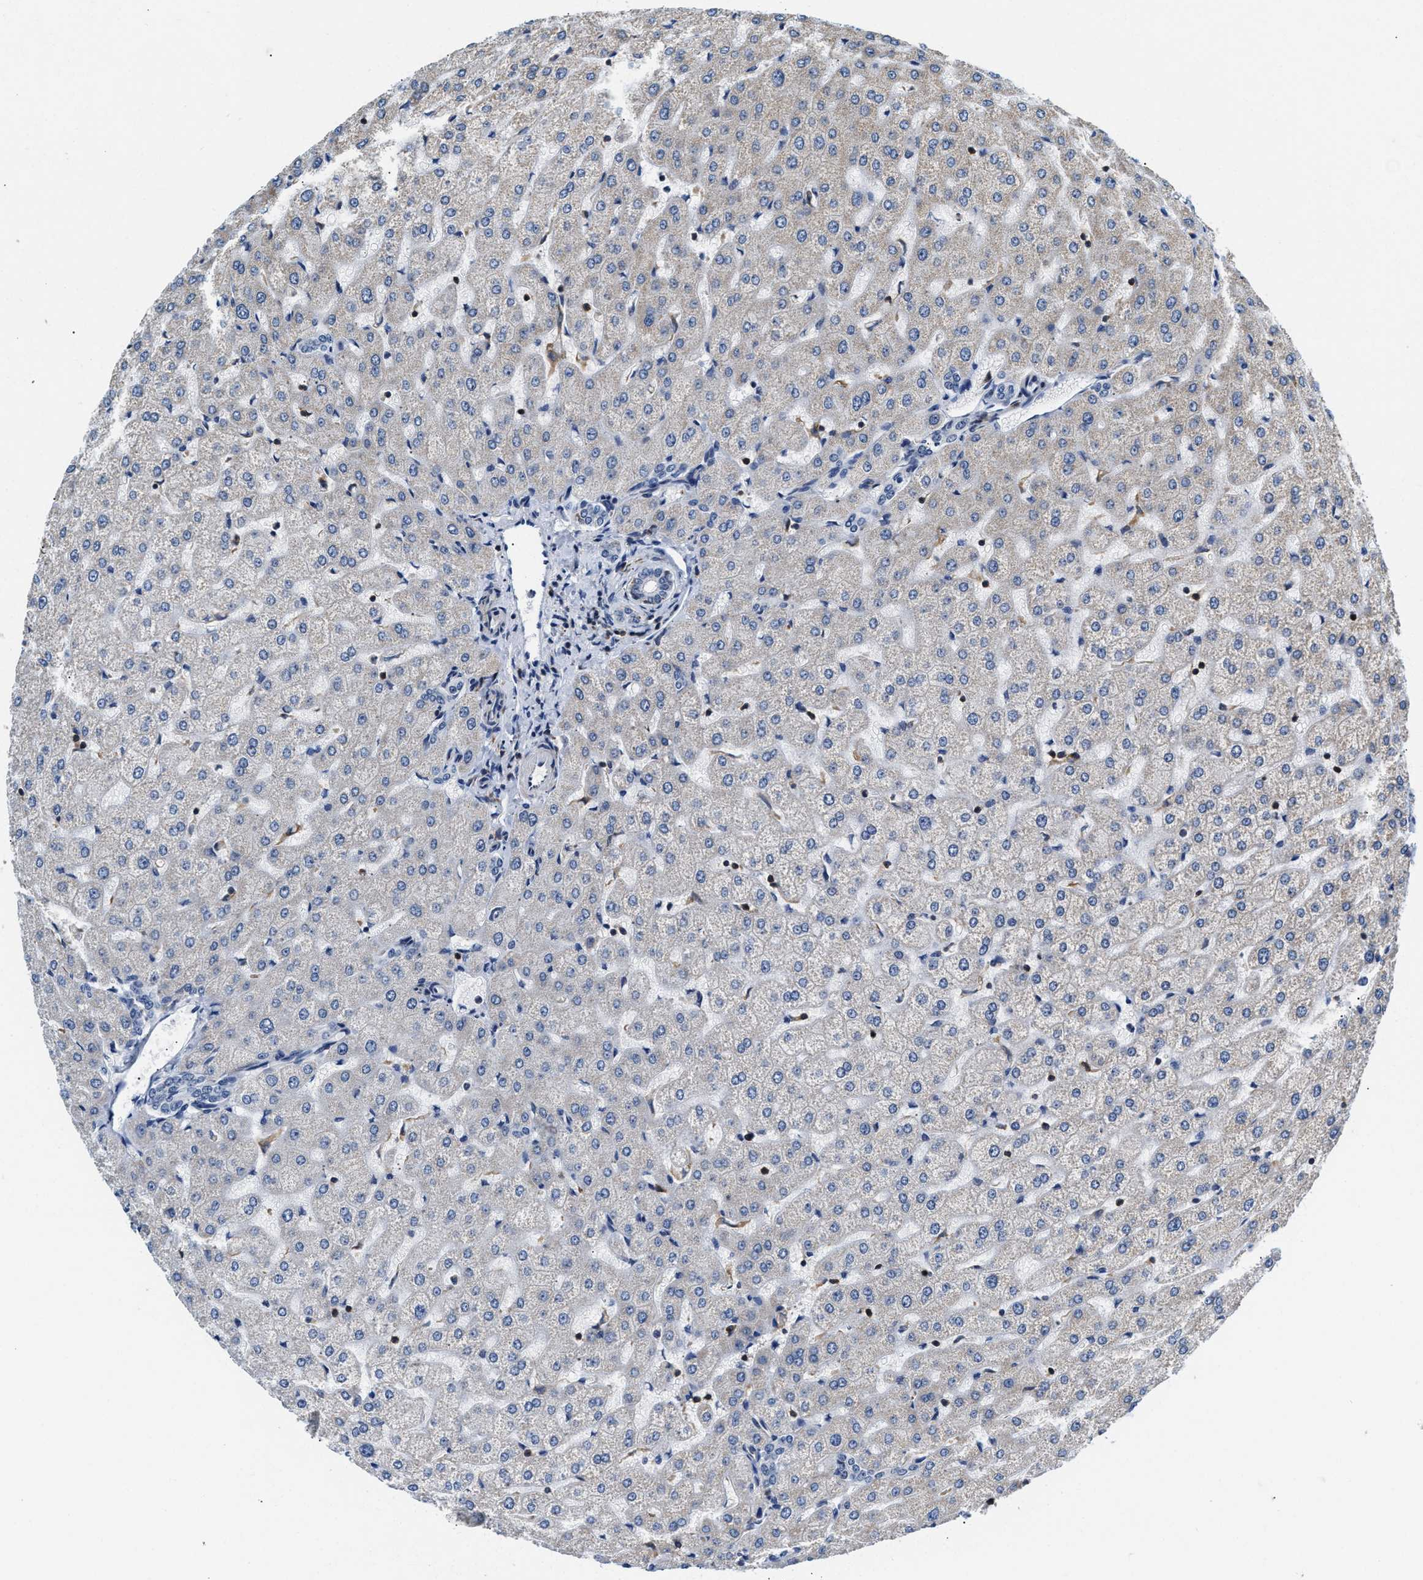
{"staining": {"intensity": "negative", "quantity": "none", "location": "none"}, "tissue": "liver", "cell_type": "Cholangiocytes", "image_type": "normal", "snomed": [{"axis": "morphology", "description": "Normal tissue, NOS"}, {"axis": "morphology", "description": "Fibrosis, NOS"}, {"axis": "topography", "description": "Liver"}], "caption": "Protein analysis of benign liver exhibits no significant positivity in cholangiocytes.", "gene": "STK10", "patient": {"sex": "female", "age": 29}}